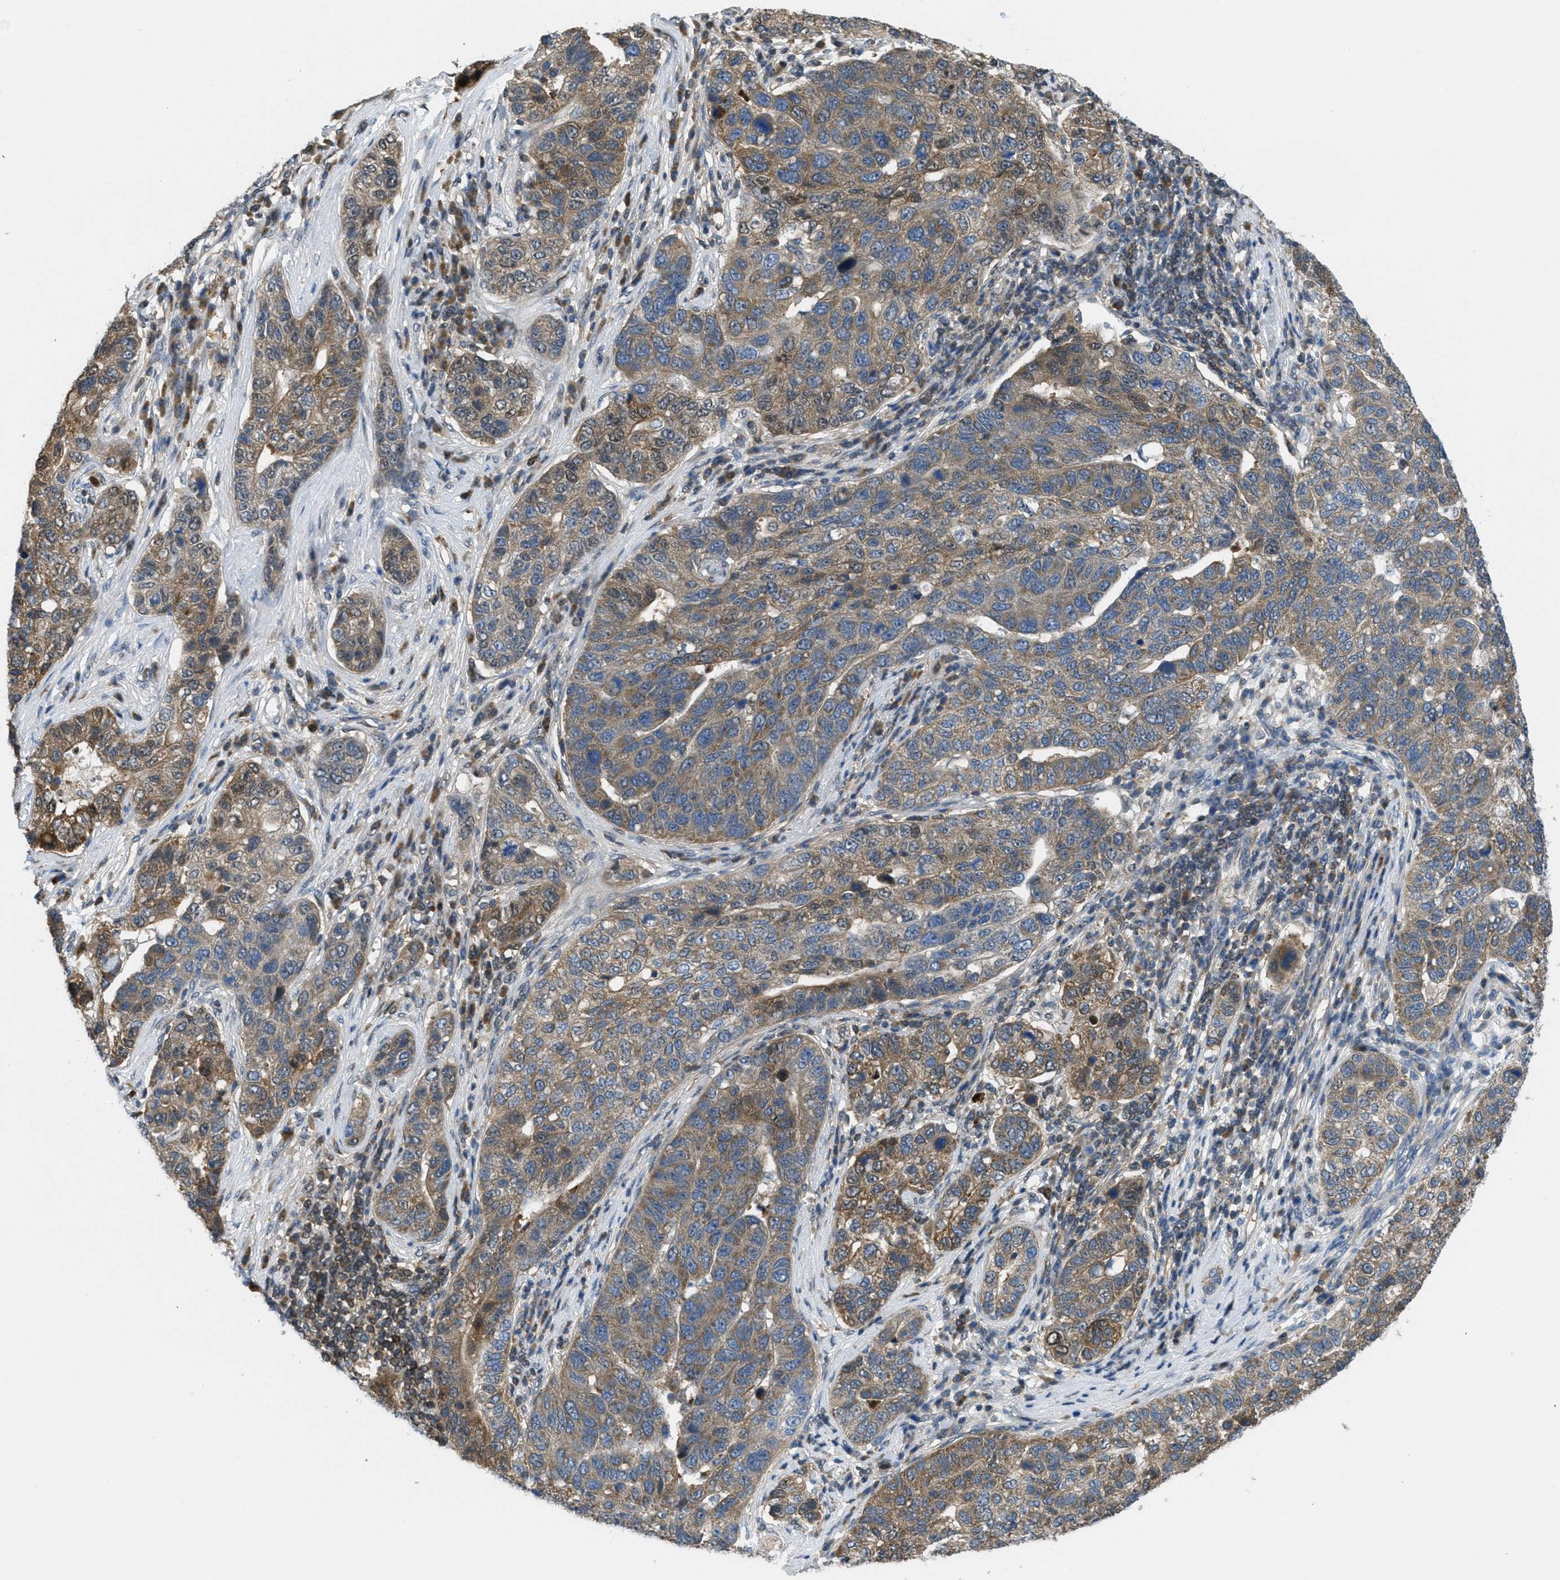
{"staining": {"intensity": "moderate", "quantity": ">75%", "location": "cytoplasmic/membranous"}, "tissue": "pancreatic cancer", "cell_type": "Tumor cells", "image_type": "cancer", "snomed": [{"axis": "morphology", "description": "Adenocarcinoma, NOS"}, {"axis": "topography", "description": "Pancreas"}], "caption": "IHC histopathology image of adenocarcinoma (pancreatic) stained for a protein (brown), which reveals medium levels of moderate cytoplasmic/membranous positivity in approximately >75% of tumor cells.", "gene": "PIP5K1C", "patient": {"sex": "female", "age": 61}}